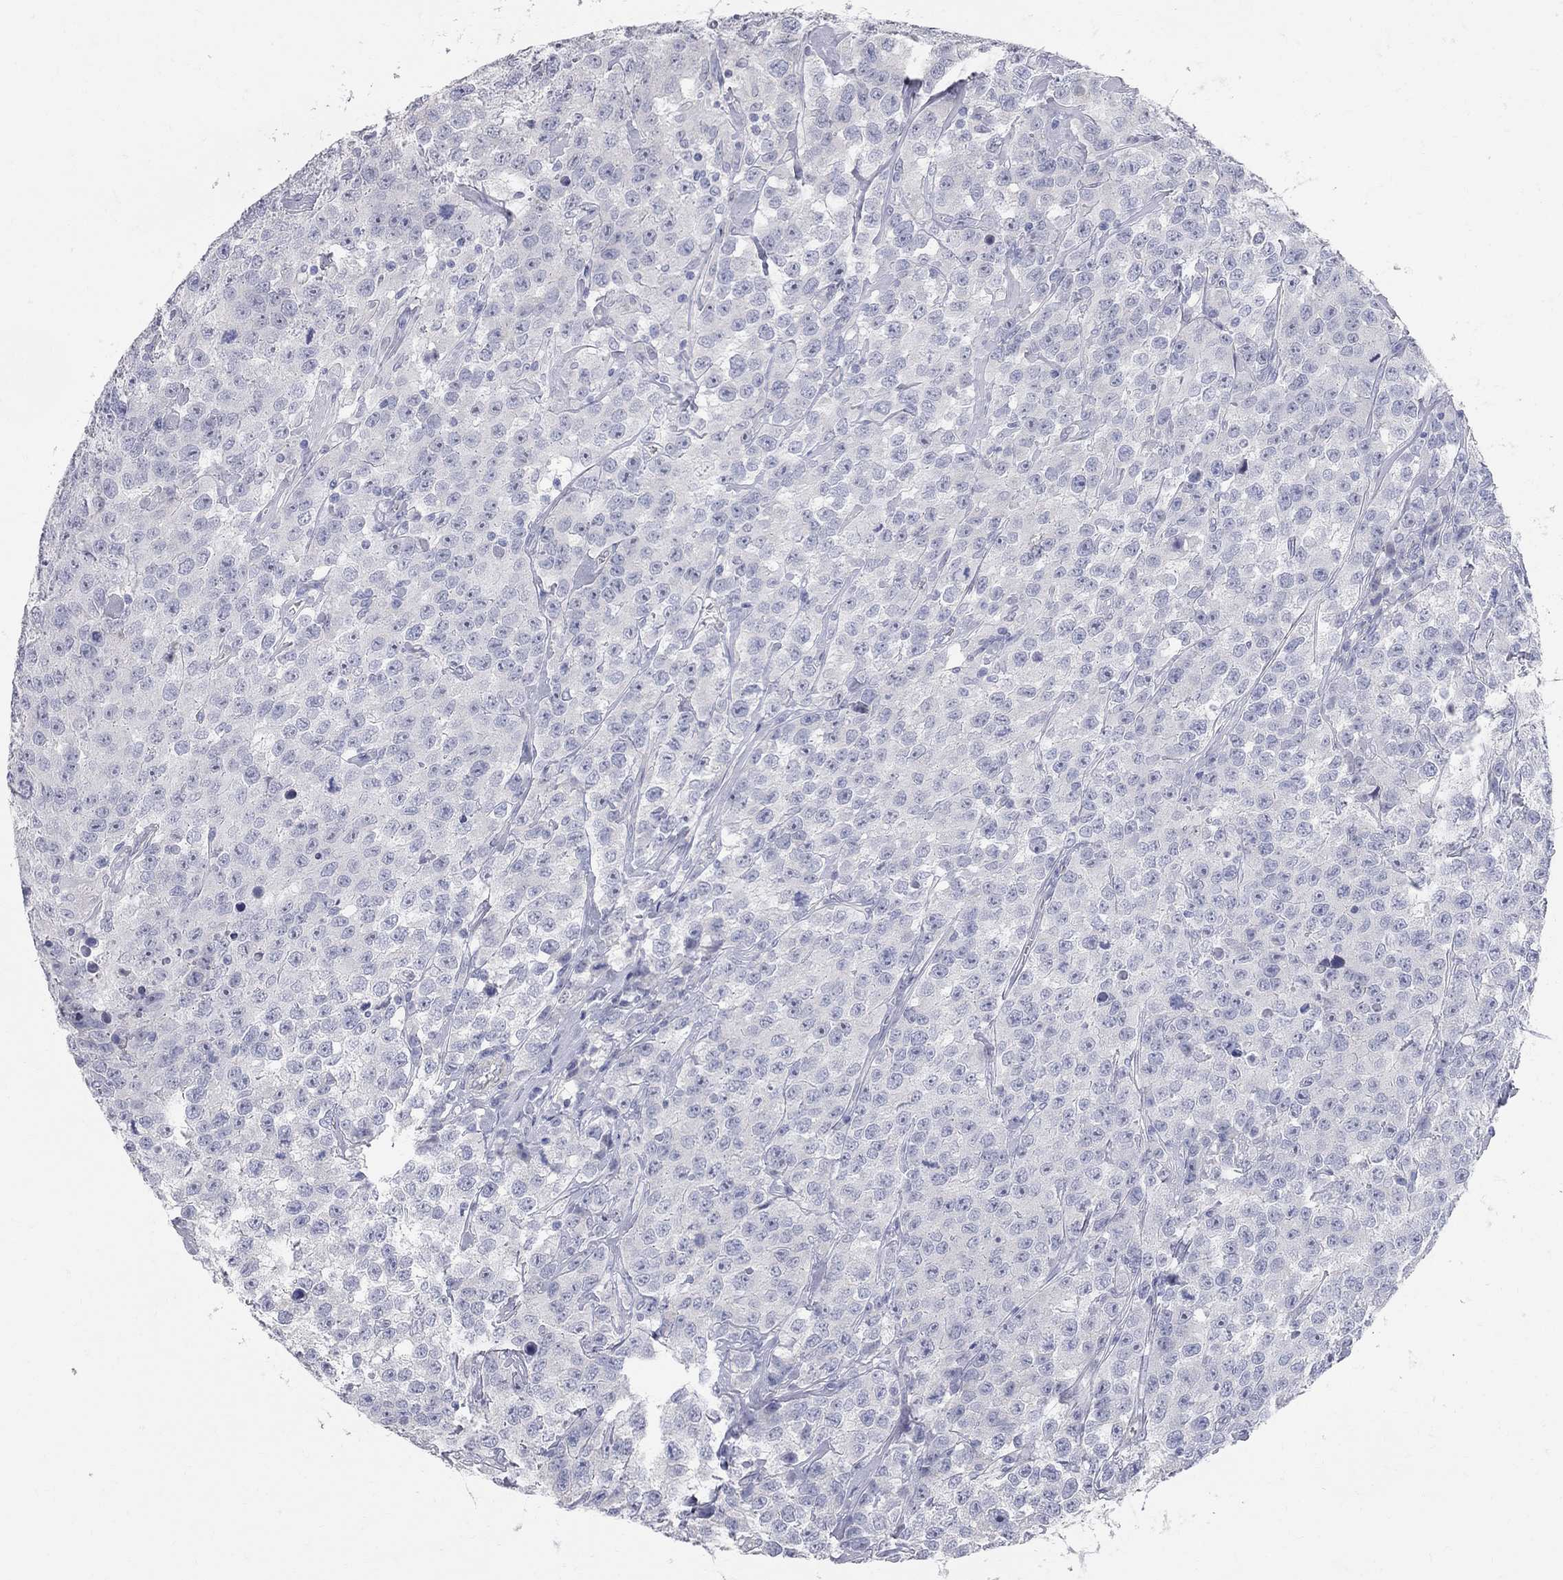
{"staining": {"intensity": "negative", "quantity": "none", "location": "none"}, "tissue": "testis cancer", "cell_type": "Tumor cells", "image_type": "cancer", "snomed": [{"axis": "morphology", "description": "Seminoma, NOS"}, {"axis": "topography", "description": "Testis"}], "caption": "Seminoma (testis) was stained to show a protein in brown. There is no significant staining in tumor cells.", "gene": "AOX1", "patient": {"sex": "male", "age": 59}}